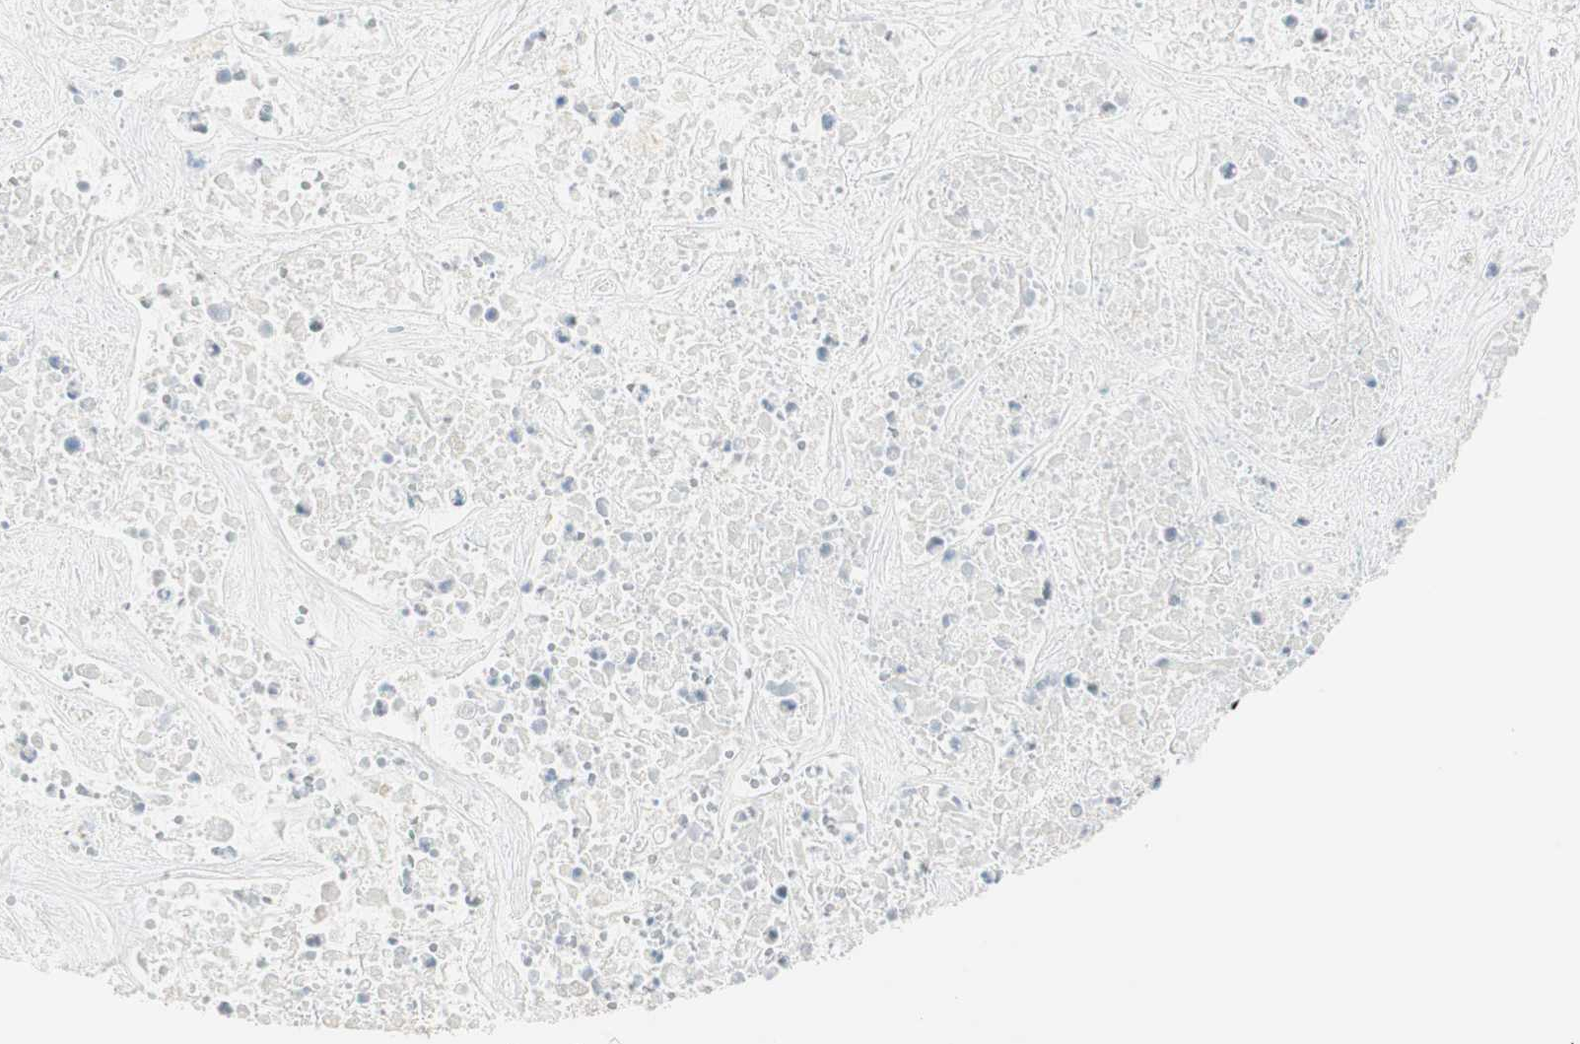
{"staining": {"intensity": "weak", "quantity": "<25%", "location": "cytoplasmic/membranous"}, "tissue": "liver cancer", "cell_type": "Tumor cells", "image_type": "cancer", "snomed": [{"axis": "morphology", "description": "Cholangiocarcinoma"}, {"axis": "topography", "description": "Liver"}], "caption": "Tumor cells show no significant protein staining in cholangiocarcinoma (liver).", "gene": "MSX2", "patient": {"sex": "female", "age": 65}}